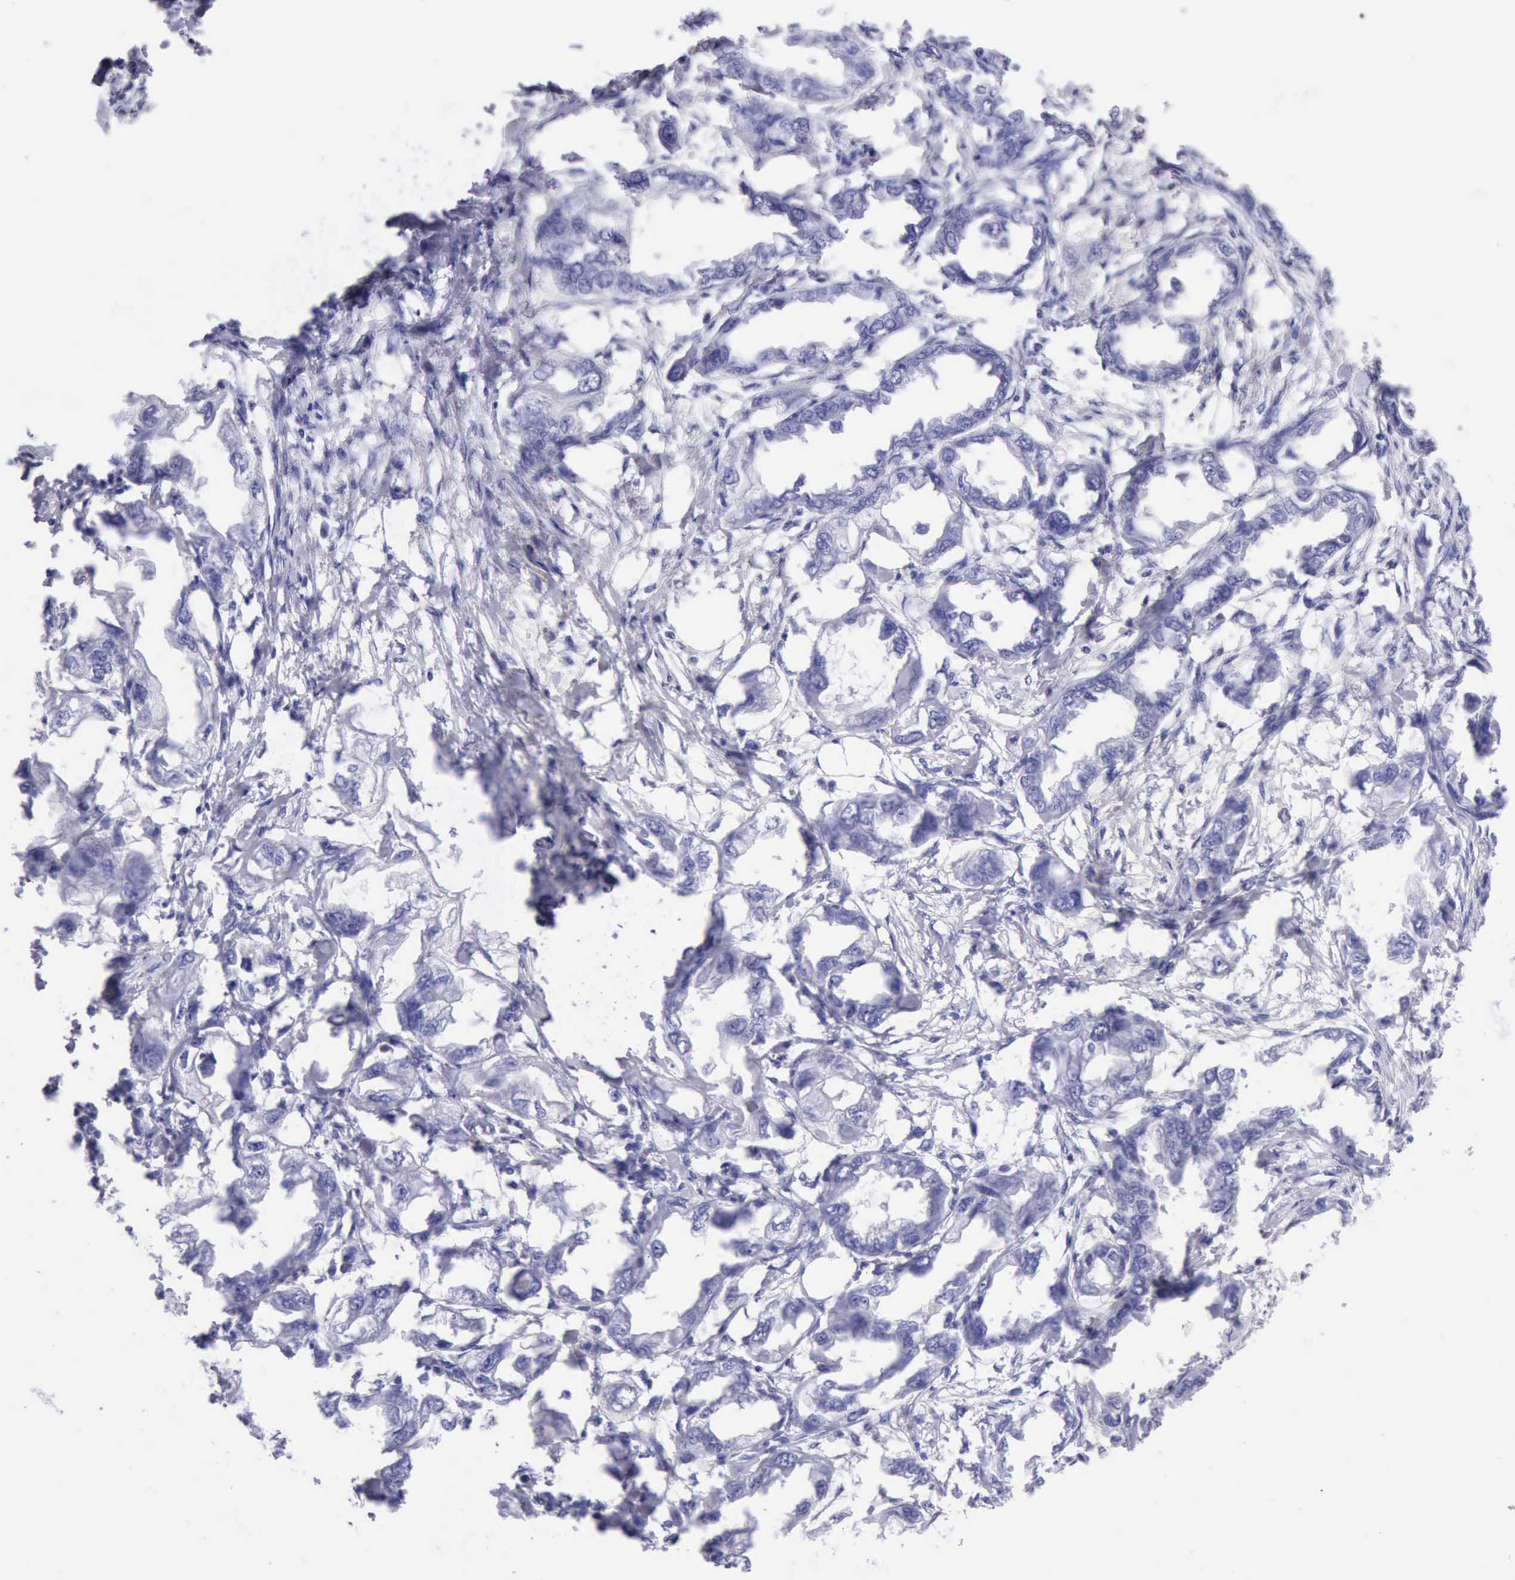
{"staining": {"intensity": "negative", "quantity": "none", "location": "none"}, "tissue": "endometrial cancer", "cell_type": "Tumor cells", "image_type": "cancer", "snomed": [{"axis": "morphology", "description": "Adenocarcinoma, NOS"}, {"axis": "topography", "description": "Endometrium"}], "caption": "Immunohistochemical staining of endometrial adenocarcinoma exhibits no significant expression in tumor cells. (Brightfield microscopy of DAB IHC at high magnification).", "gene": "MCM2", "patient": {"sex": "female", "age": 67}}